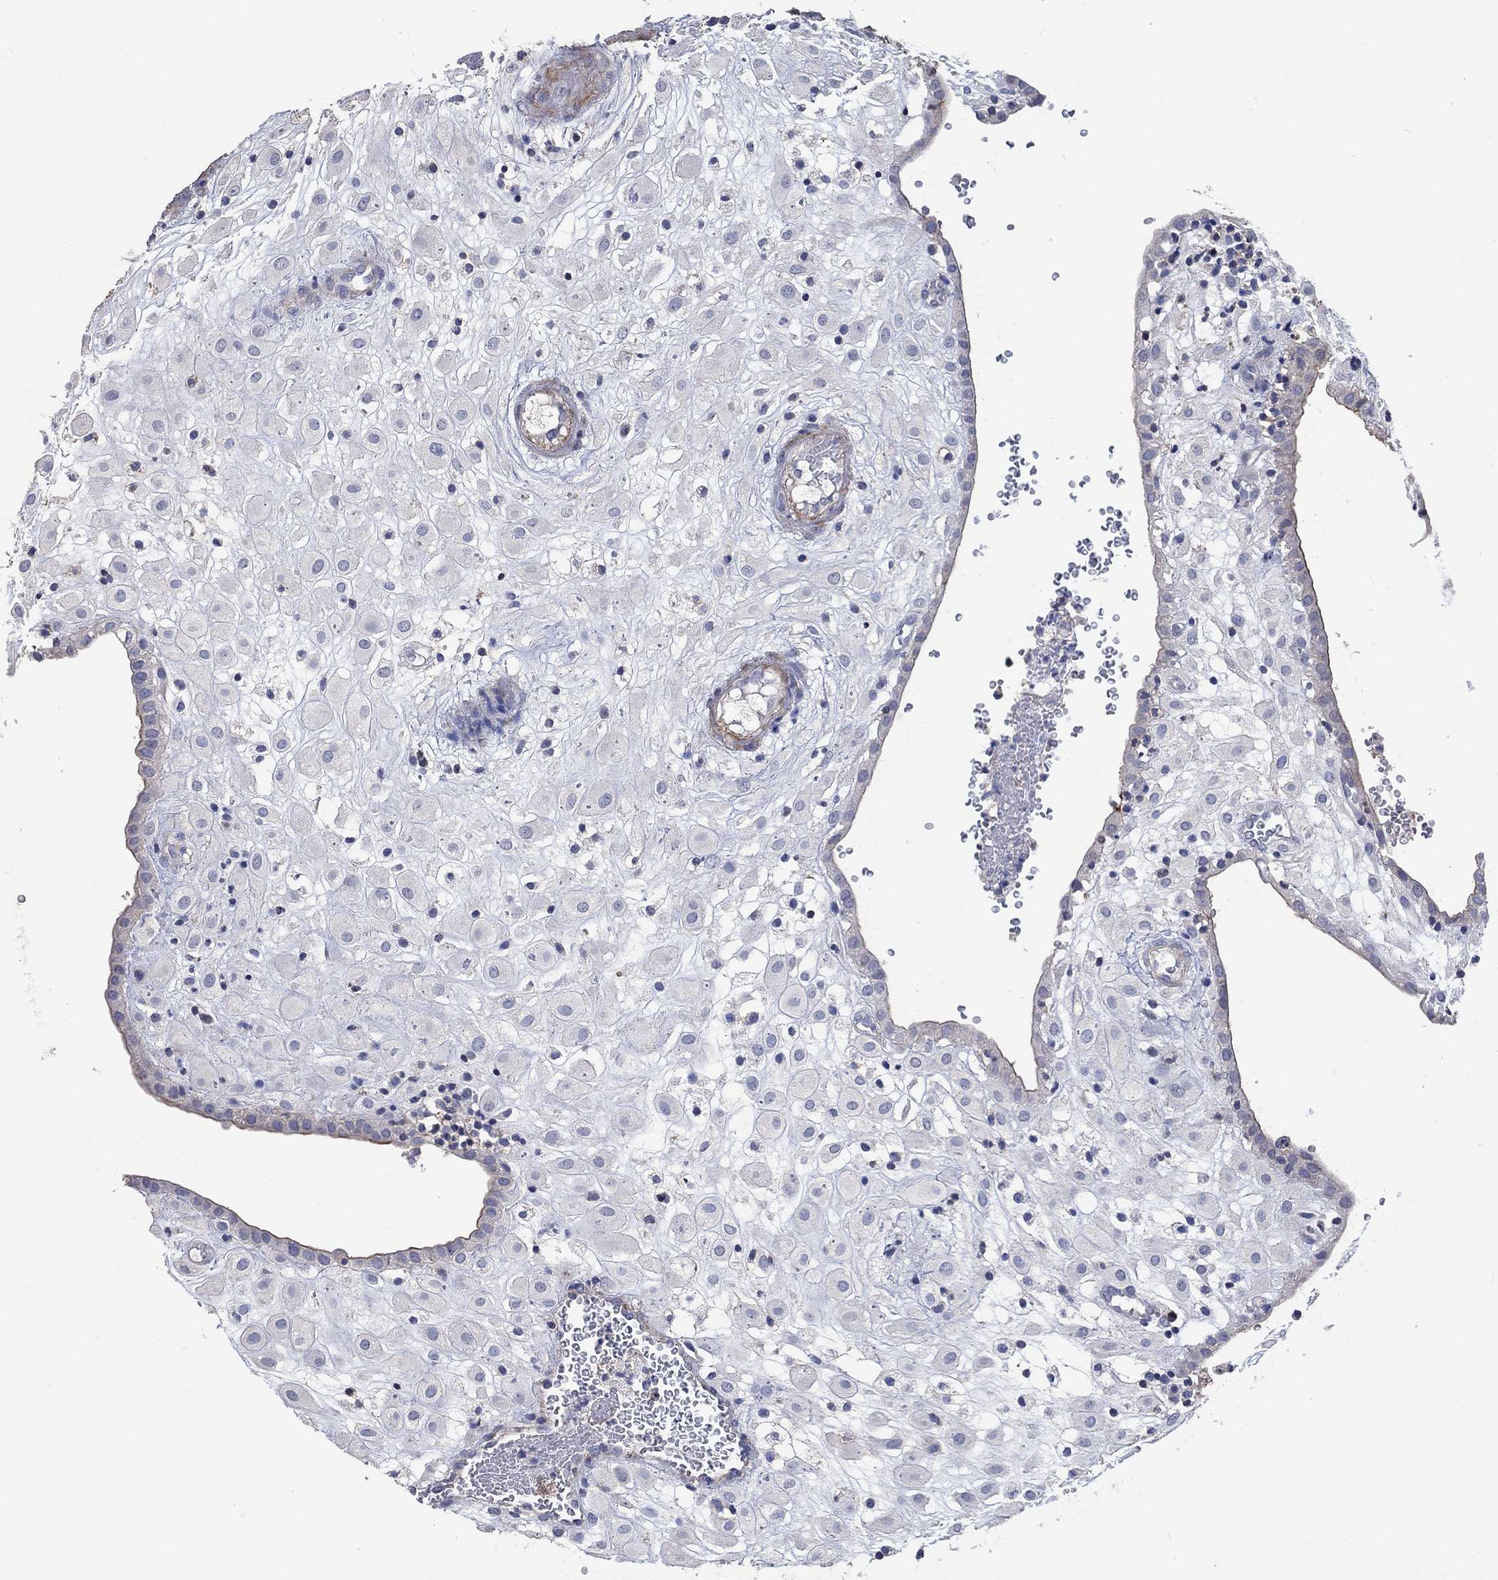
{"staining": {"intensity": "negative", "quantity": "none", "location": "none"}, "tissue": "placenta", "cell_type": "Decidual cells", "image_type": "normal", "snomed": [{"axis": "morphology", "description": "Normal tissue, NOS"}, {"axis": "topography", "description": "Placenta"}], "caption": "A high-resolution image shows immunohistochemistry (IHC) staining of benign placenta, which reveals no significant staining in decidual cells. (DAB IHC with hematoxylin counter stain).", "gene": "TNFAIP8L3", "patient": {"sex": "female", "age": 24}}